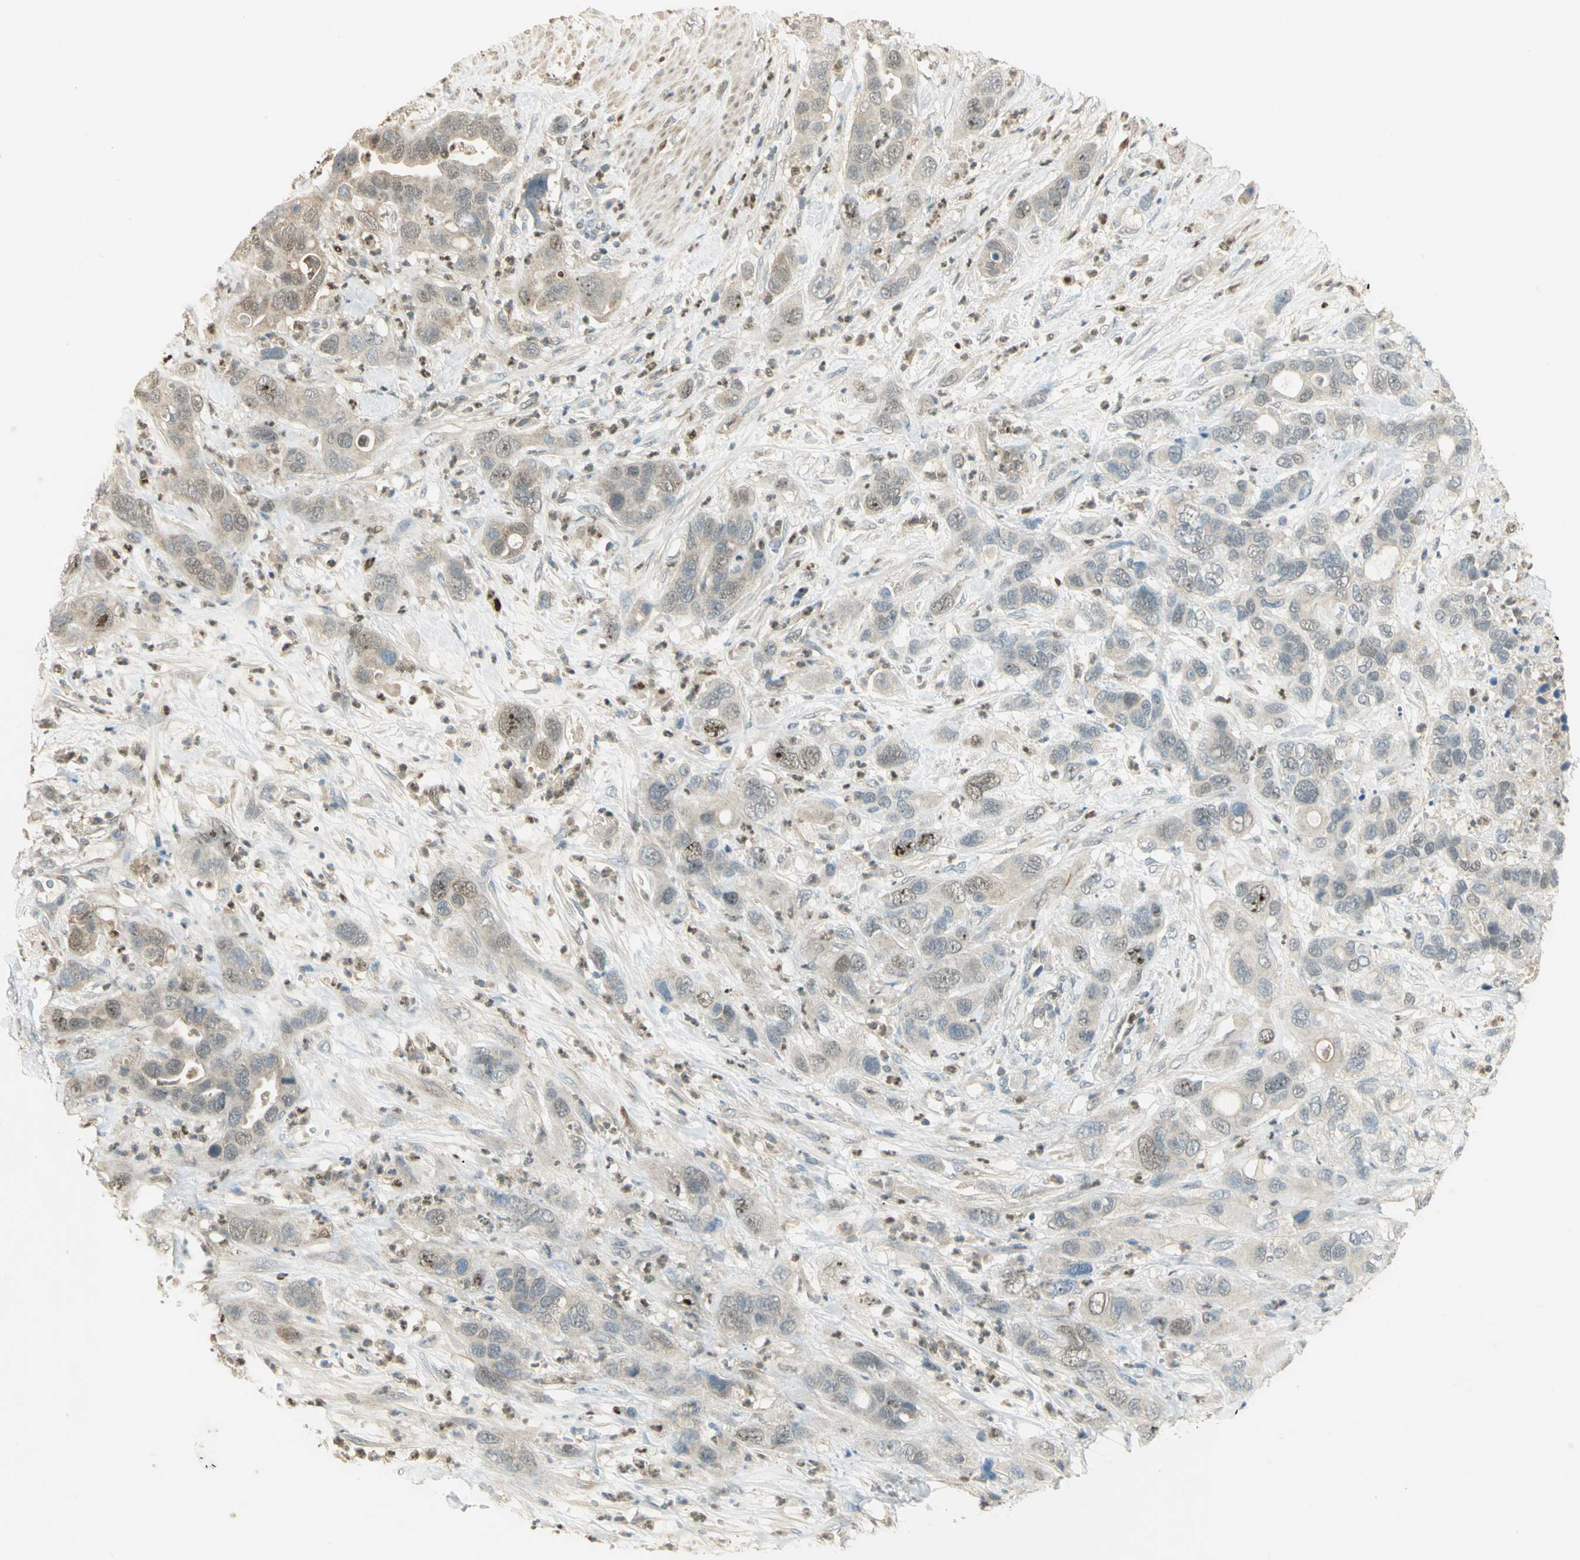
{"staining": {"intensity": "weak", "quantity": "<25%", "location": "cytoplasmic/membranous,nuclear"}, "tissue": "pancreatic cancer", "cell_type": "Tumor cells", "image_type": "cancer", "snomed": [{"axis": "morphology", "description": "Adenocarcinoma, NOS"}, {"axis": "topography", "description": "Pancreas"}], "caption": "Pancreatic adenocarcinoma stained for a protein using IHC reveals no expression tumor cells.", "gene": "BIRC2", "patient": {"sex": "female", "age": 71}}